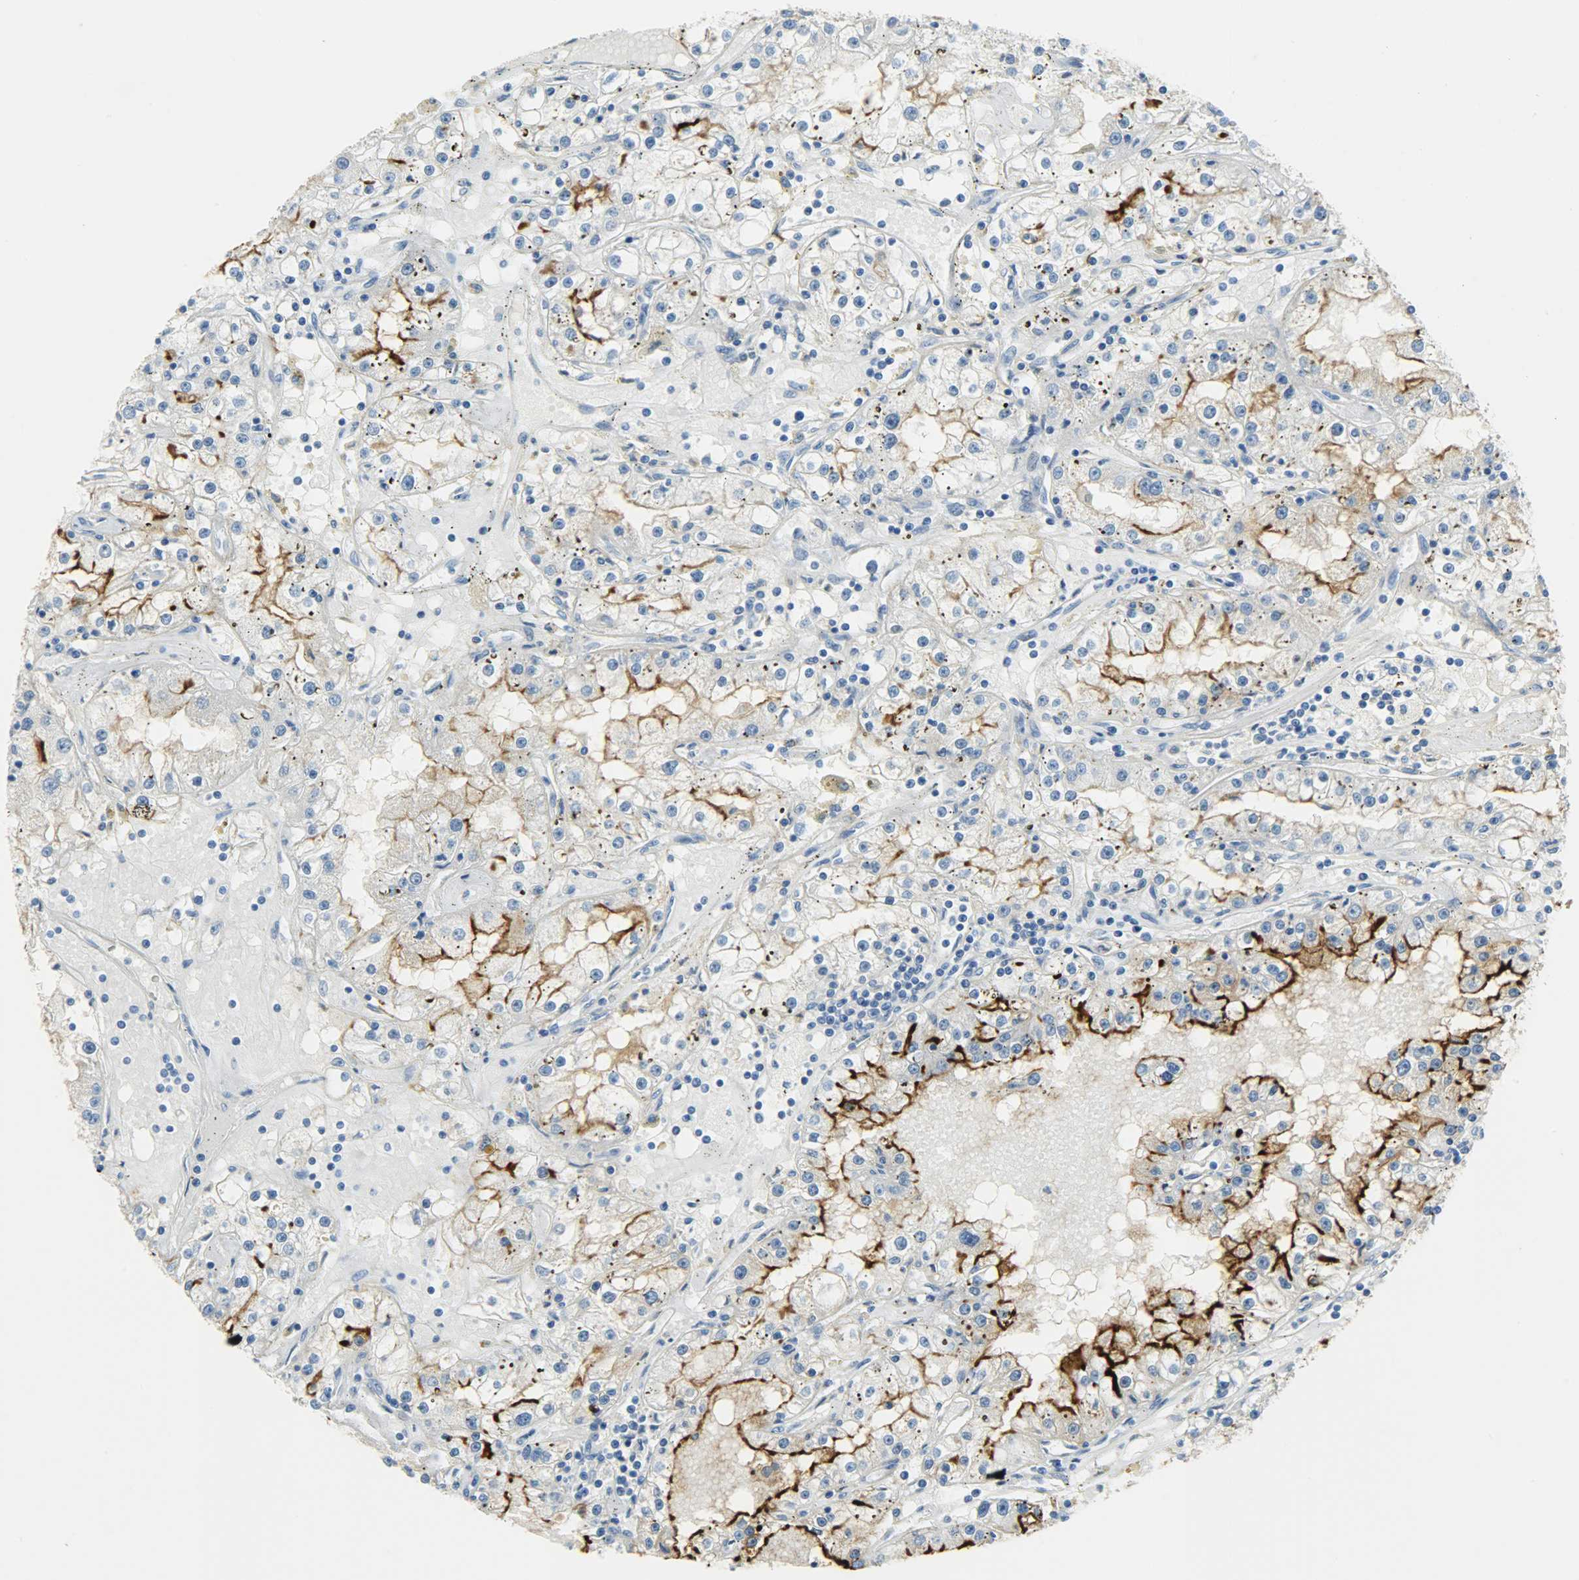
{"staining": {"intensity": "strong", "quantity": ">75%", "location": "cytoplasmic/membranous"}, "tissue": "renal cancer", "cell_type": "Tumor cells", "image_type": "cancer", "snomed": [{"axis": "morphology", "description": "Adenocarcinoma, NOS"}, {"axis": "topography", "description": "Kidney"}], "caption": "About >75% of tumor cells in human renal adenocarcinoma reveal strong cytoplasmic/membranous protein positivity as visualized by brown immunohistochemical staining.", "gene": "PROM1", "patient": {"sex": "male", "age": 56}}